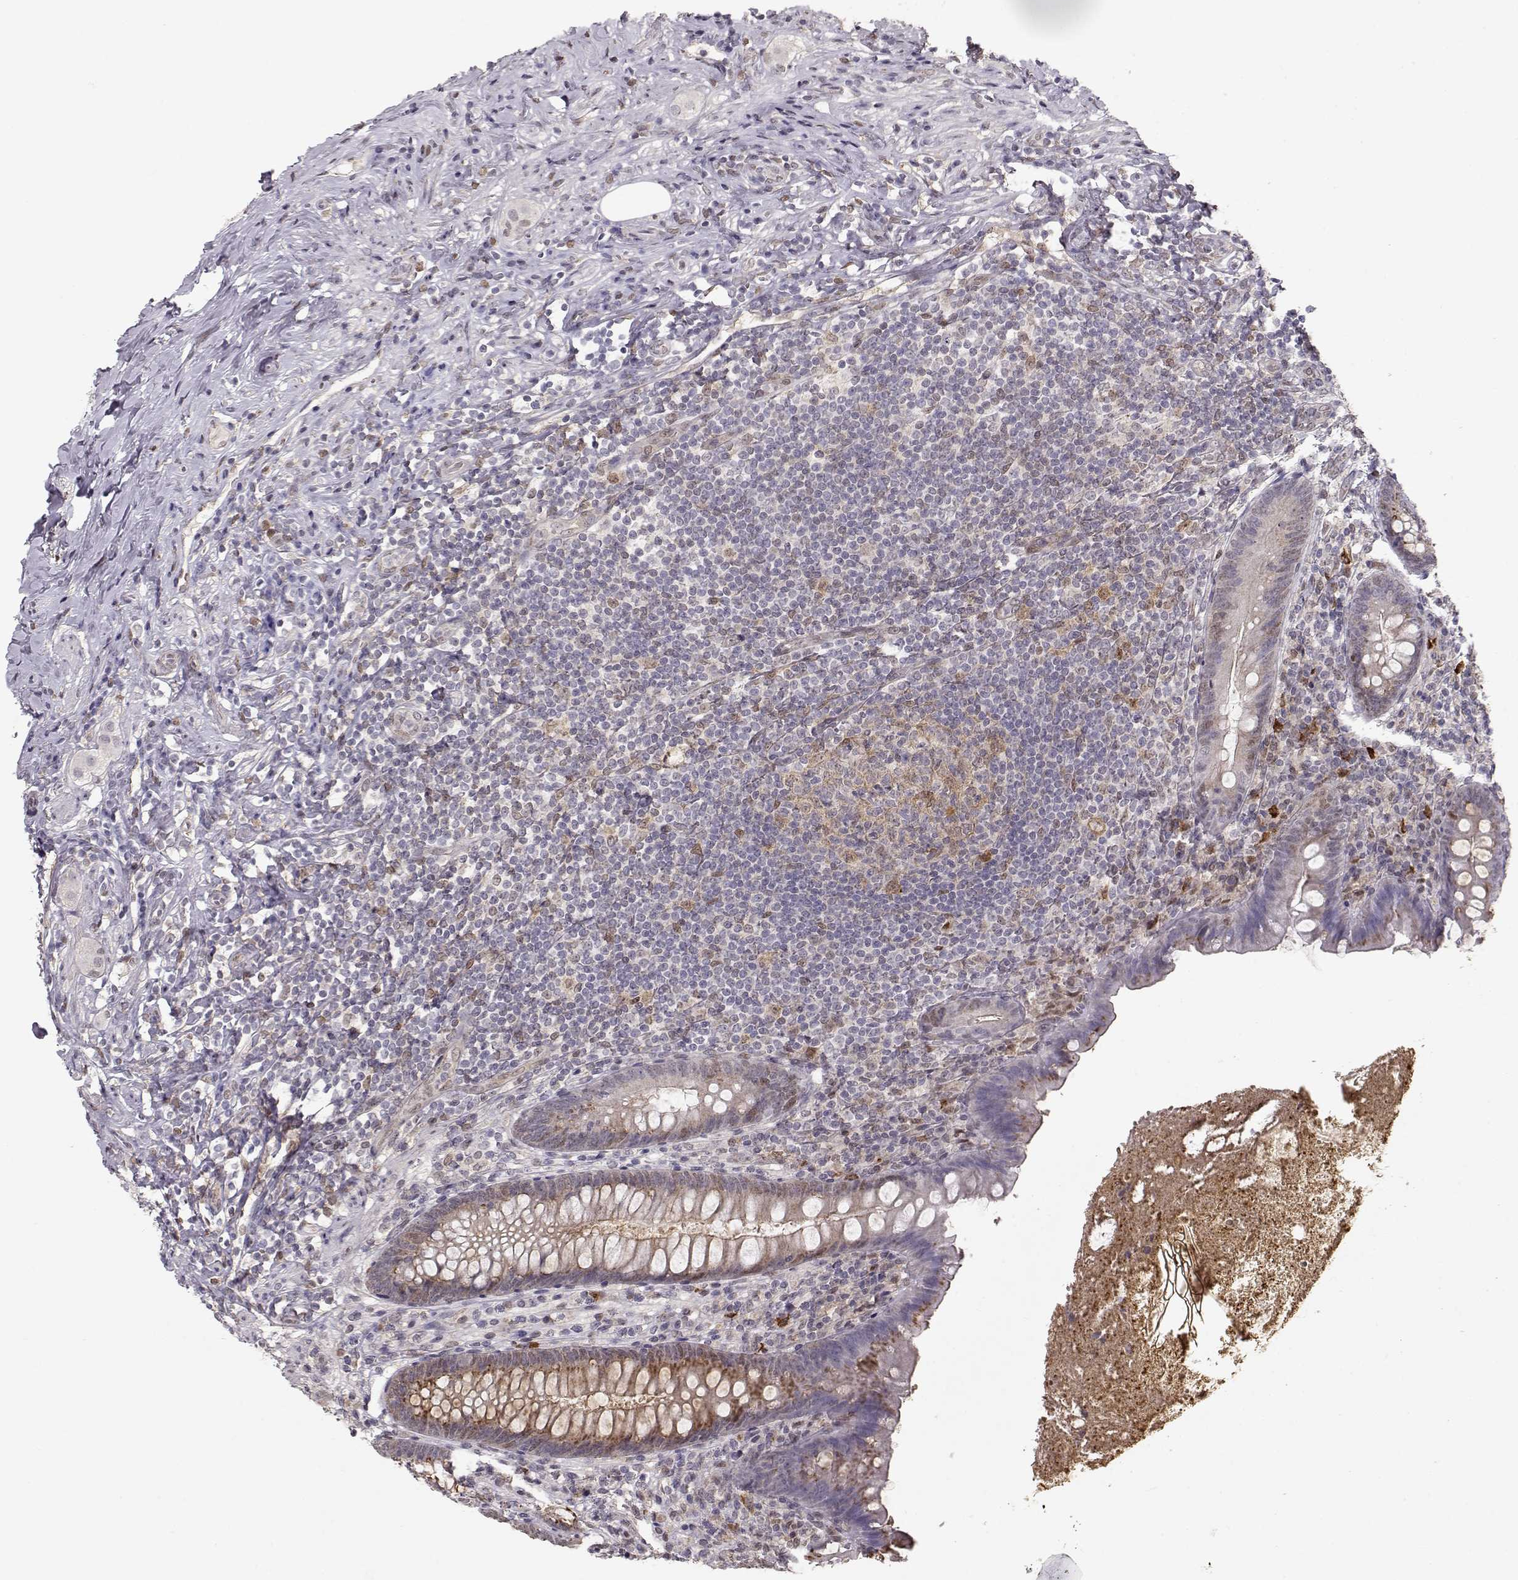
{"staining": {"intensity": "moderate", "quantity": "25%-75%", "location": "cytoplasmic/membranous"}, "tissue": "appendix", "cell_type": "Glandular cells", "image_type": "normal", "snomed": [{"axis": "morphology", "description": "Normal tissue, NOS"}, {"axis": "topography", "description": "Appendix"}], "caption": "DAB immunohistochemical staining of normal appendix demonstrates moderate cytoplasmic/membranous protein positivity in about 25%-75% of glandular cells. (Stains: DAB (3,3'-diaminobenzidine) in brown, nuclei in blue, Microscopy: brightfield microscopy at high magnification).", "gene": "CDK4", "patient": {"sex": "male", "age": 47}}